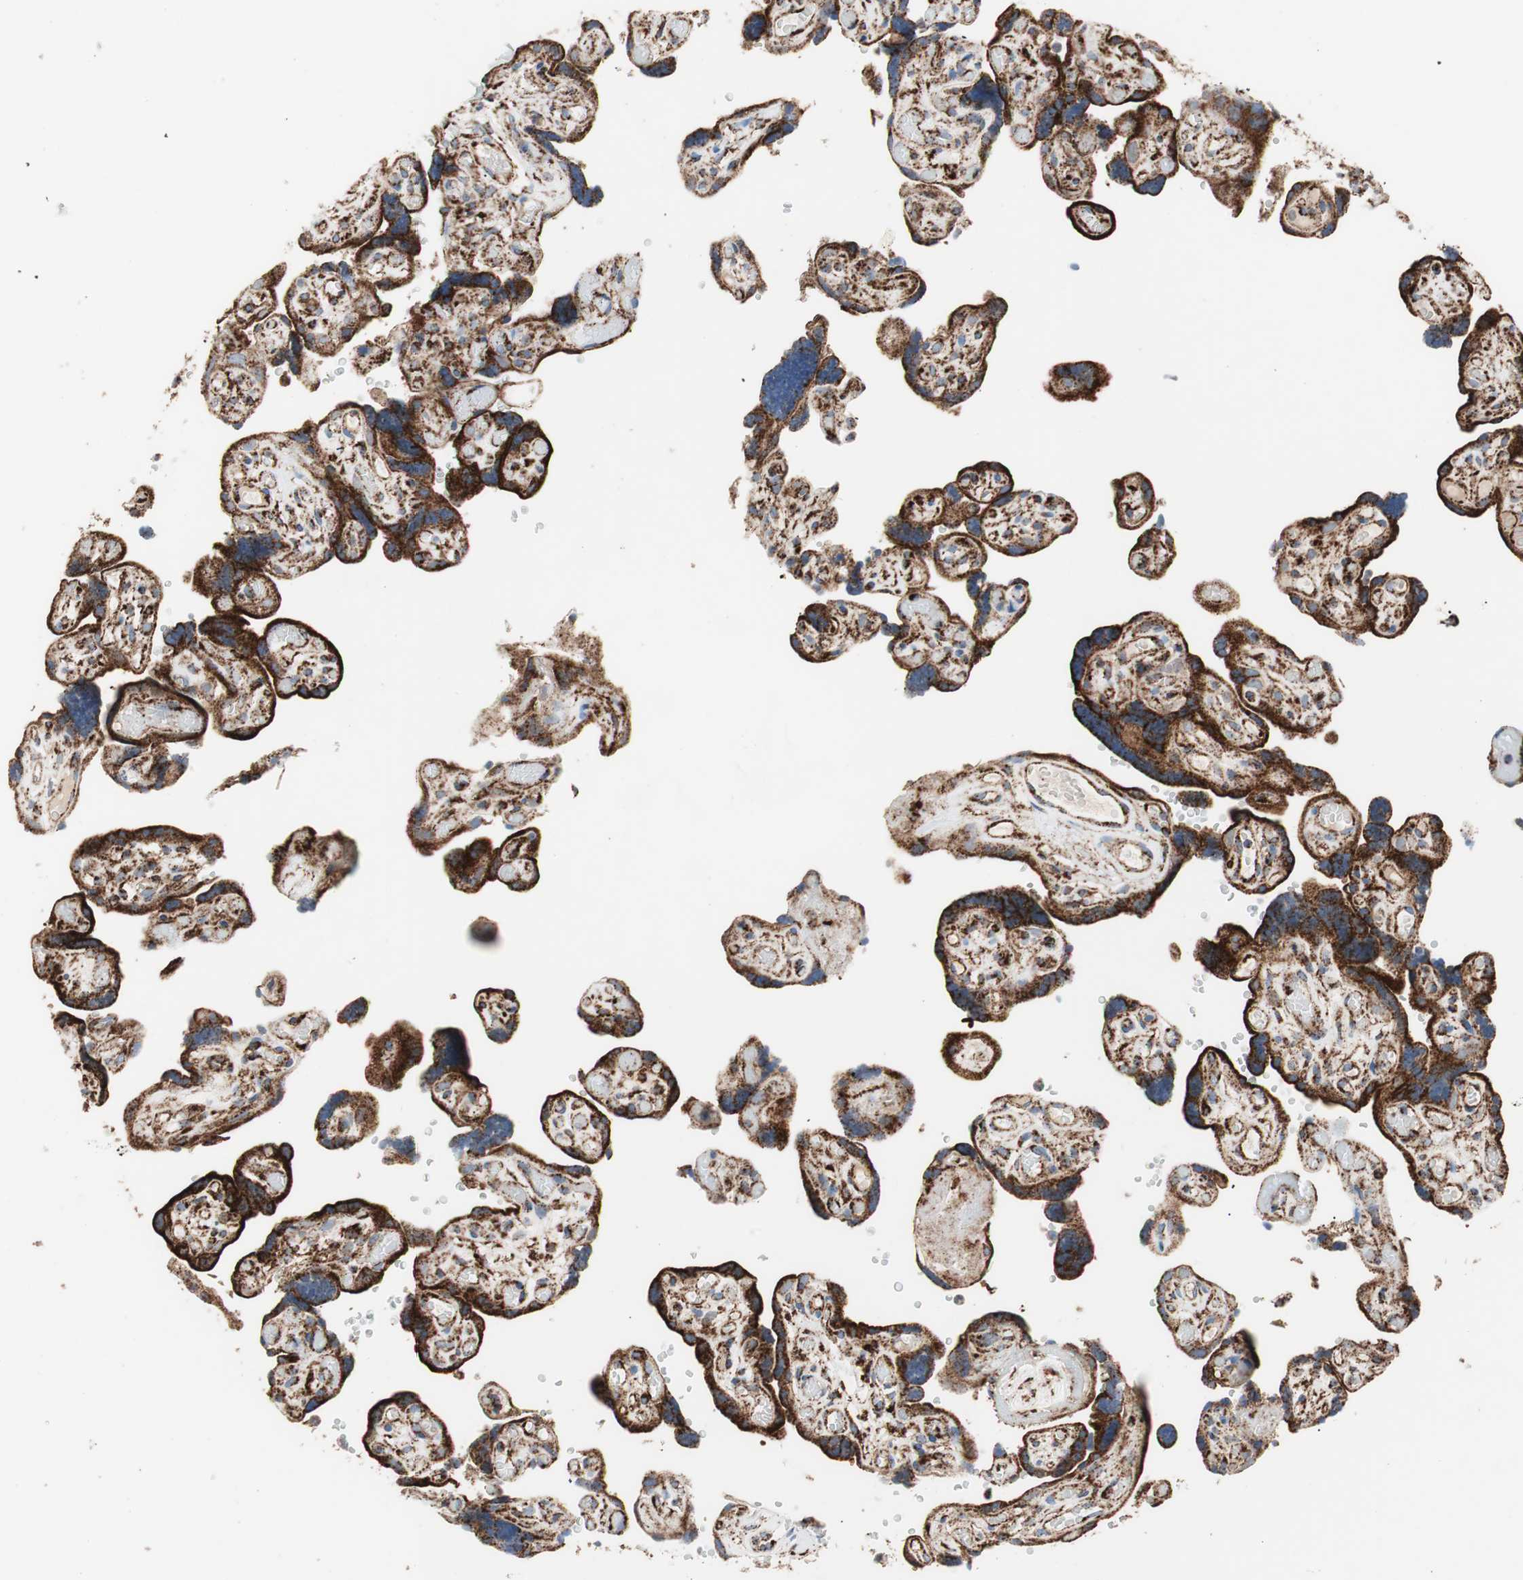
{"staining": {"intensity": "strong", "quantity": ">75%", "location": "cytoplasmic/membranous"}, "tissue": "placenta", "cell_type": "Decidual cells", "image_type": "normal", "snomed": [{"axis": "morphology", "description": "Normal tissue, NOS"}, {"axis": "topography", "description": "Placenta"}], "caption": "This histopathology image exhibits unremarkable placenta stained with immunohistochemistry (IHC) to label a protein in brown. The cytoplasmic/membranous of decidual cells show strong positivity for the protein. Nuclei are counter-stained blue.", "gene": "LAMP1", "patient": {"sex": "female", "age": 30}}